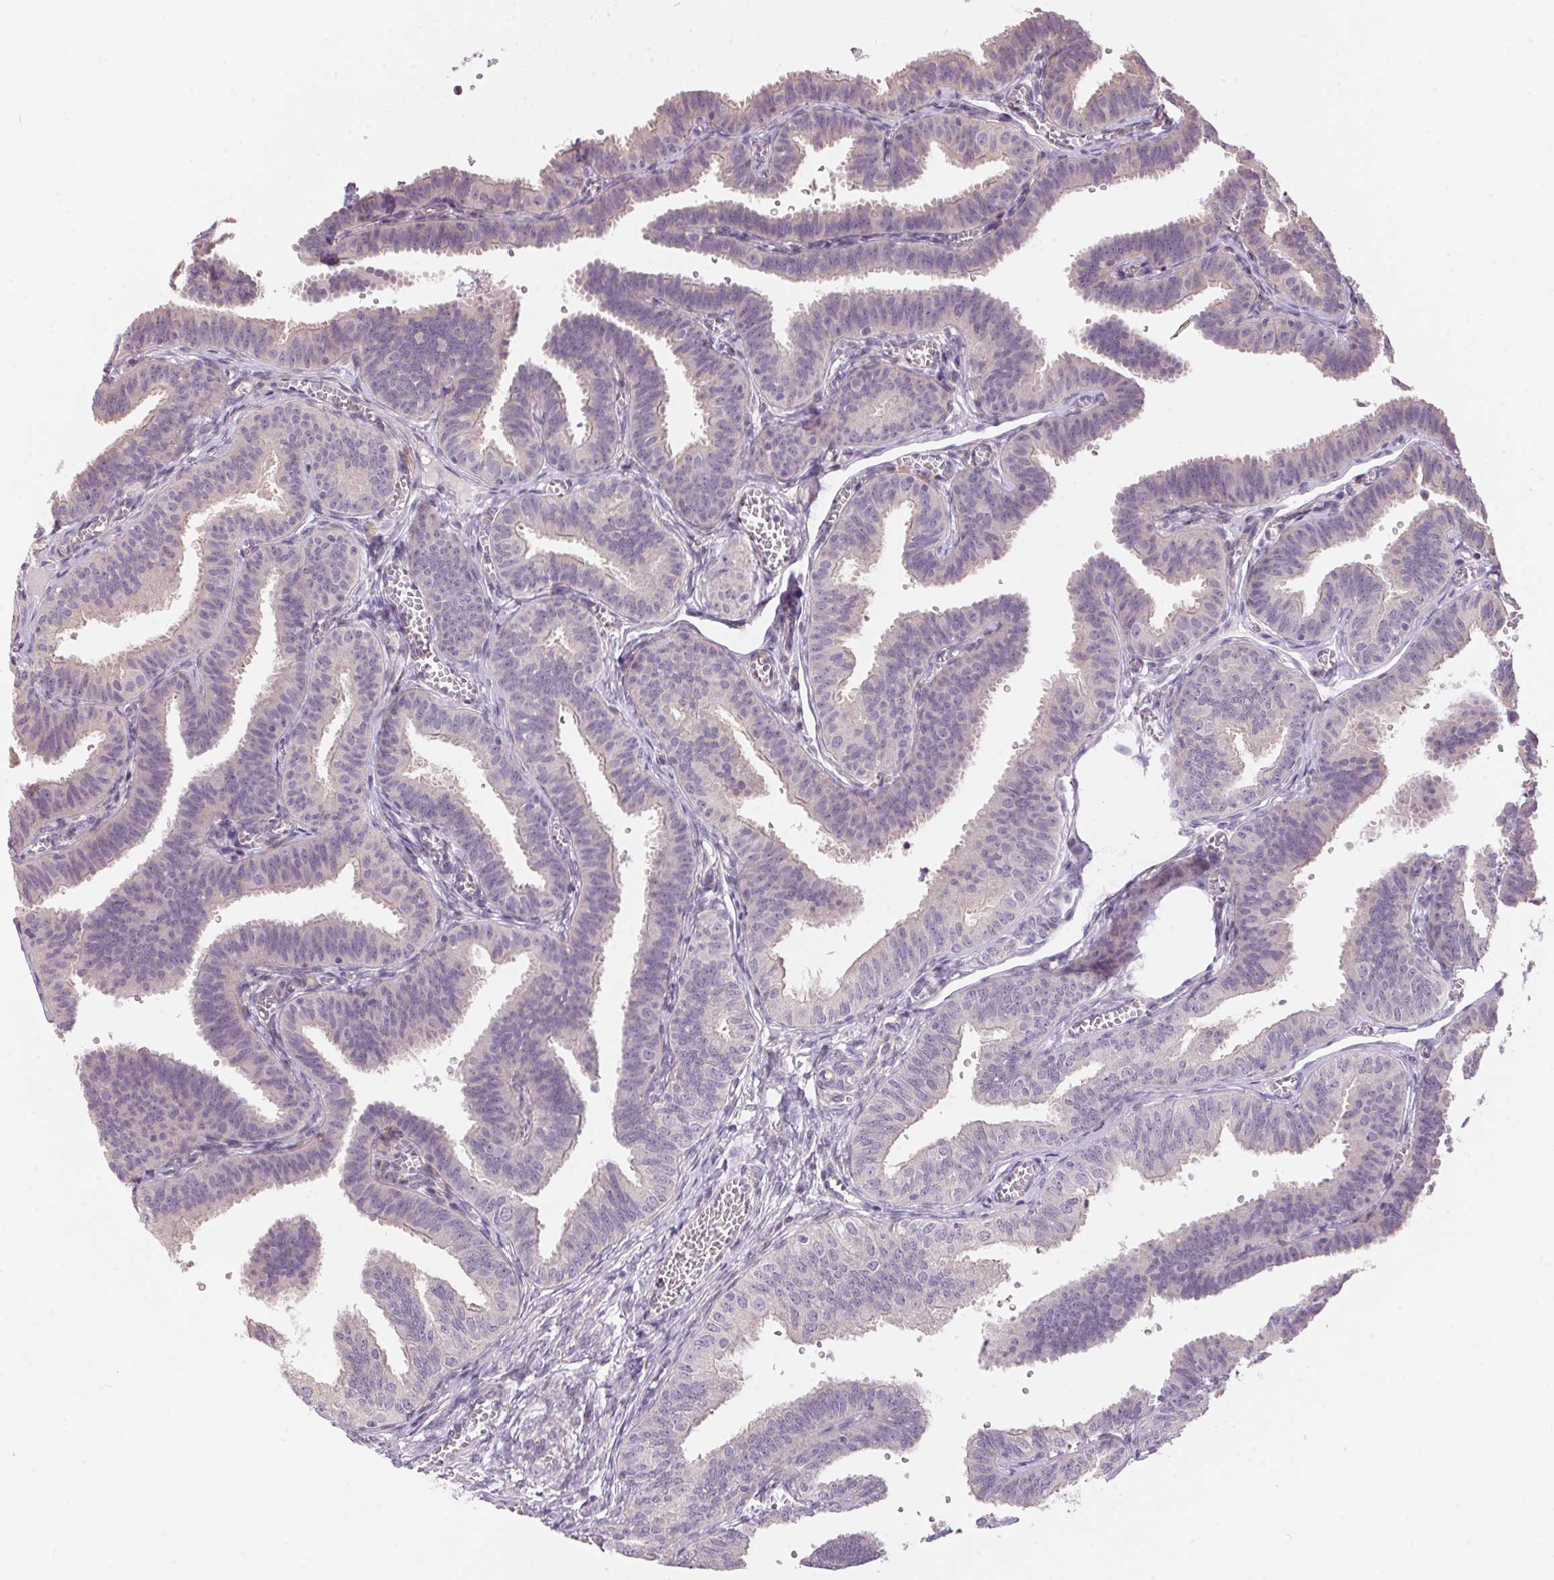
{"staining": {"intensity": "weak", "quantity": "<25%", "location": "cytoplasmic/membranous"}, "tissue": "fallopian tube", "cell_type": "Glandular cells", "image_type": "normal", "snomed": [{"axis": "morphology", "description": "Normal tissue, NOS"}, {"axis": "topography", "description": "Fallopian tube"}], "caption": "IHC image of benign human fallopian tube stained for a protein (brown), which demonstrates no staining in glandular cells. (DAB immunohistochemistry with hematoxylin counter stain).", "gene": "UNC13B", "patient": {"sex": "female", "age": 25}}